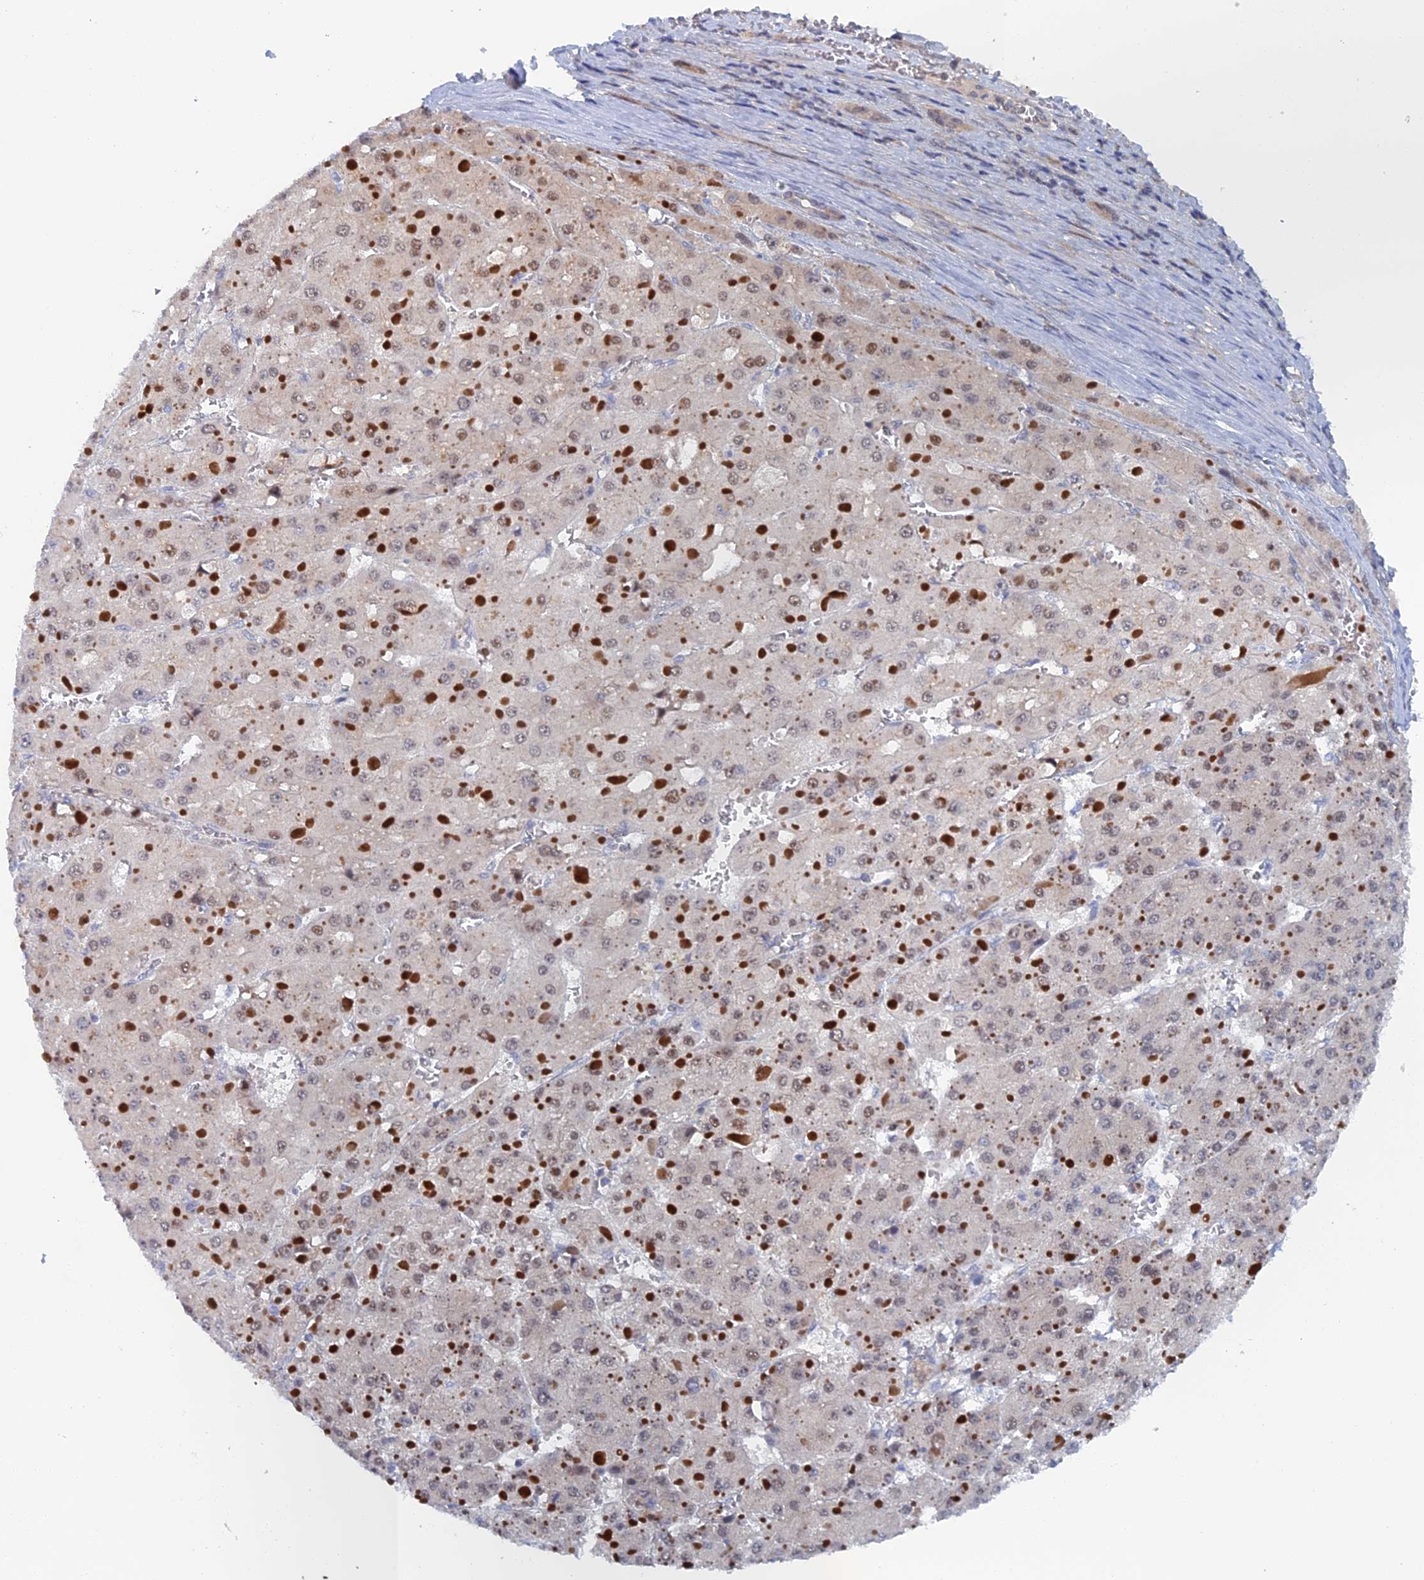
{"staining": {"intensity": "weak", "quantity": "25%-75%", "location": "nuclear"}, "tissue": "liver cancer", "cell_type": "Tumor cells", "image_type": "cancer", "snomed": [{"axis": "morphology", "description": "Carcinoma, Hepatocellular, NOS"}, {"axis": "topography", "description": "Liver"}], "caption": "Protein expression analysis of liver cancer (hepatocellular carcinoma) reveals weak nuclear positivity in about 25%-75% of tumor cells. (DAB = brown stain, brightfield microscopy at high magnification).", "gene": "ELOVL6", "patient": {"sex": "female", "age": 73}}